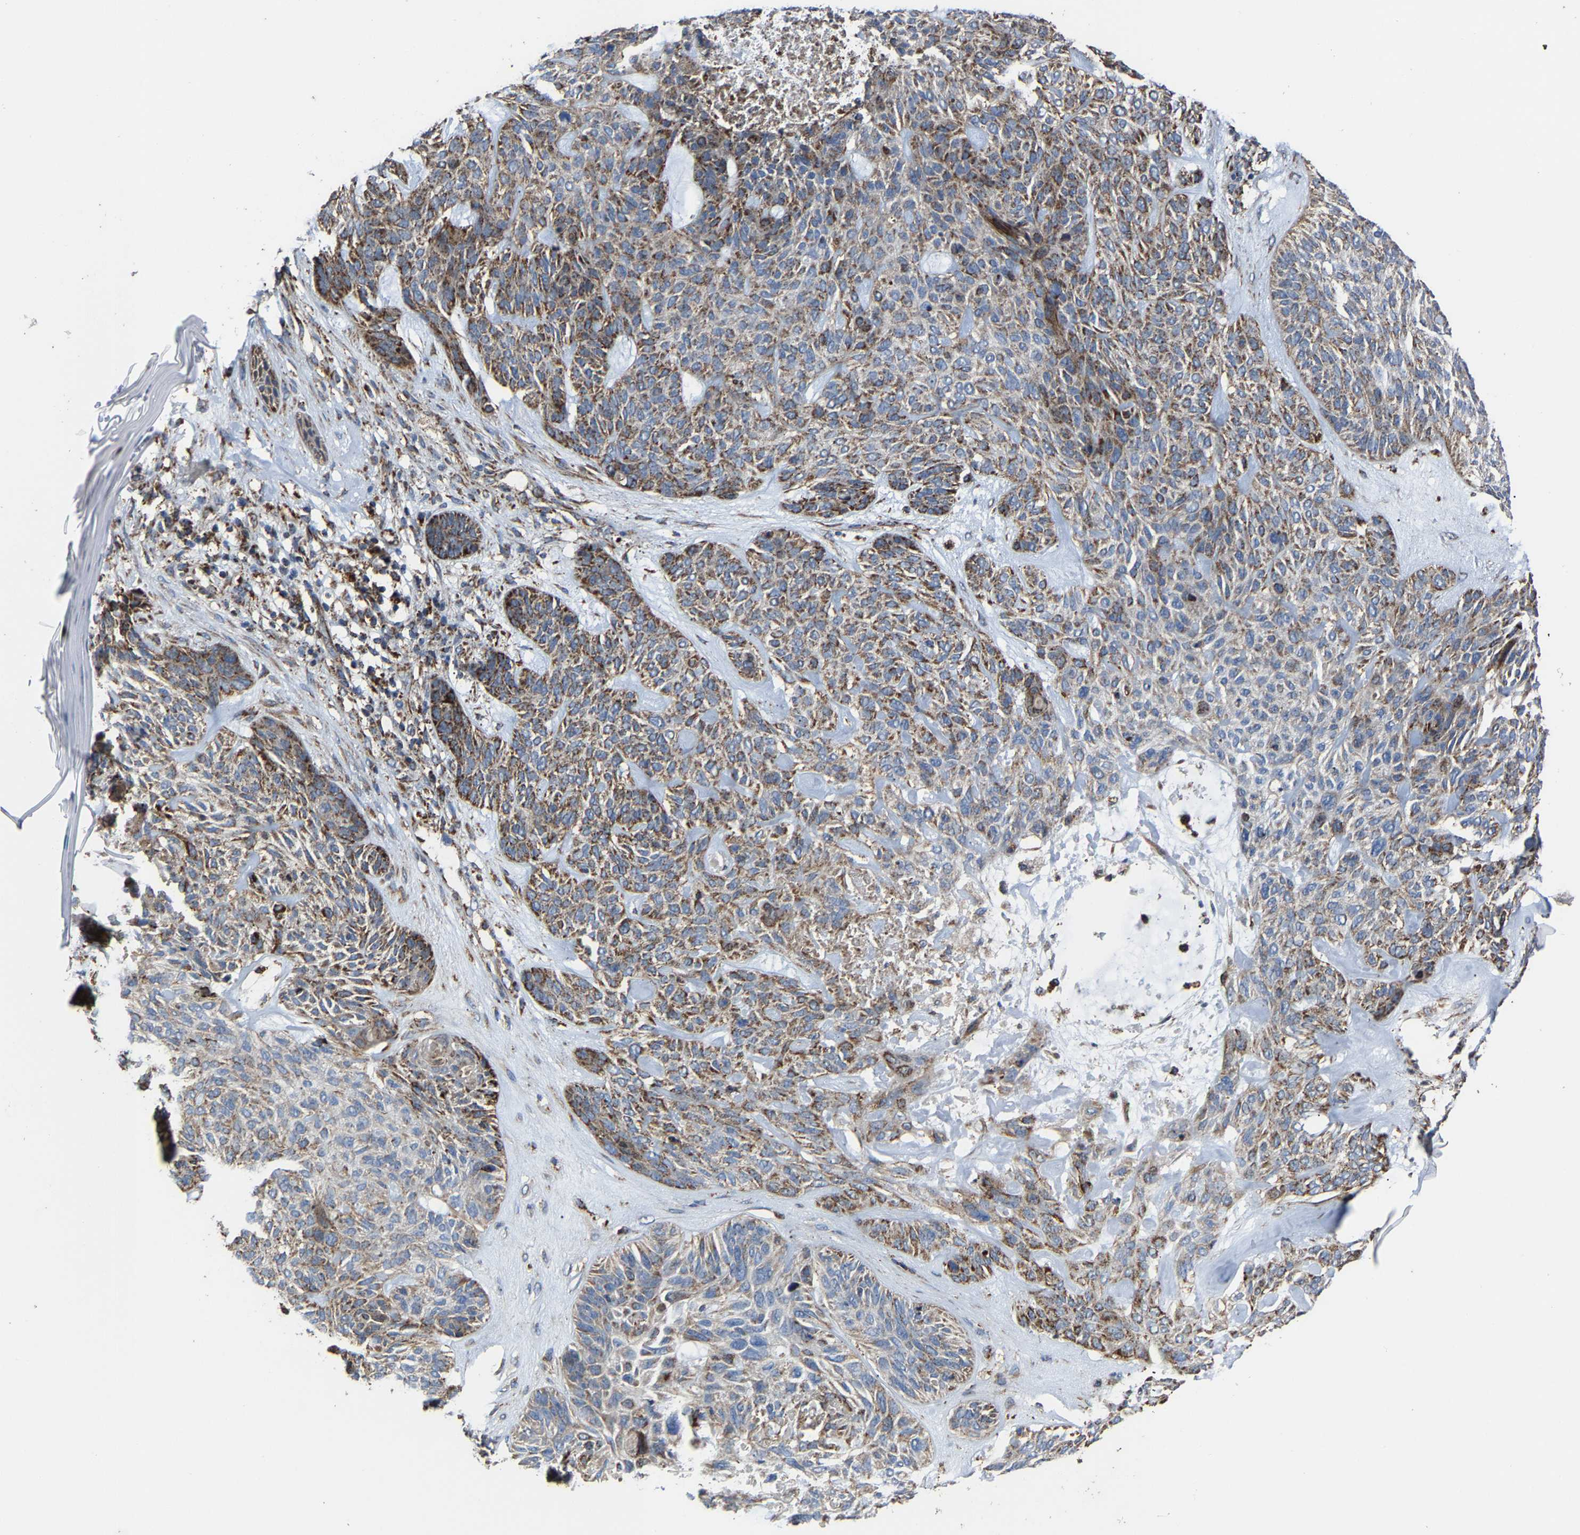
{"staining": {"intensity": "strong", "quantity": ">75%", "location": "cytoplasmic/membranous"}, "tissue": "skin cancer", "cell_type": "Tumor cells", "image_type": "cancer", "snomed": [{"axis": "morphology", "description": "Basal cell carcinoma"}, {"axis": "topography", "description": "Skin"}], "caption": "The immunohistochemical stain shows strong cytoplasmic/membranous expression in tumor cells of skin cancer tissue. (brown staining indicates protein expression, while blue staining denotes nuclei).", "gene": "NDUFV3", "patient": {"sex": "male", "age": 55}}